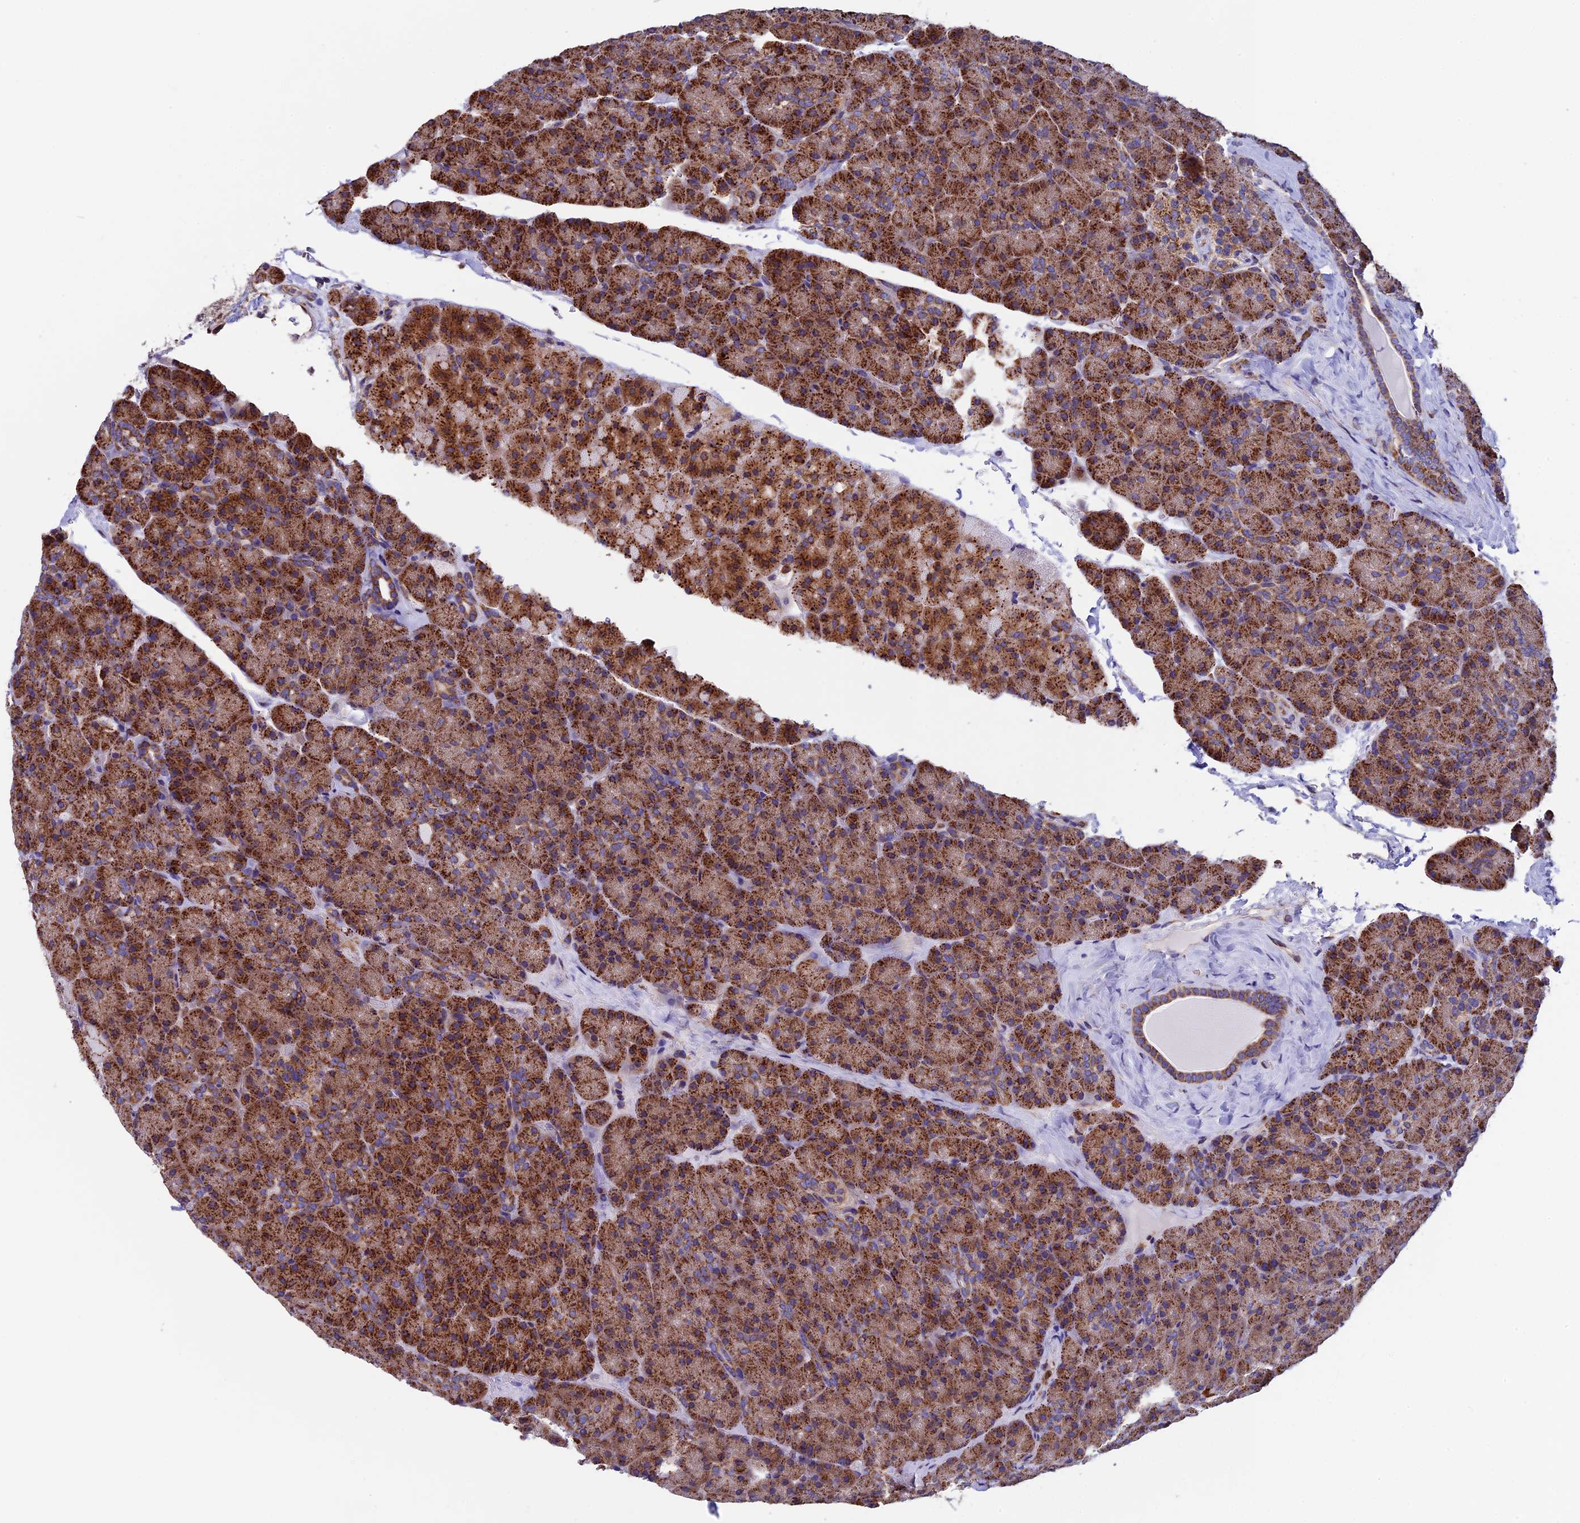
{"staining": {"intensity": "strong", "quantity": ">75%", "location": "cytoplasmic/membranous"}, "tissue": "pancreas", "cell_type": "Exocrine glandular cells", "image_type": "normal", "snomed": [{"axis": "morphology", "description": "Normal tissue, NOS"}, {"axis": "topography", "description": "Pancreas"}], "caption": "Immunohistochemistry (IHC) (DAB (3,3'-diaminobenzidine)) staining of normal pancreas displays strong cytoplasmic/membranous protein positivity in about >75% of exocrine glandular cells.", "gene": "SLC9A5", "patient": {"sex": "male", "age": 36}}